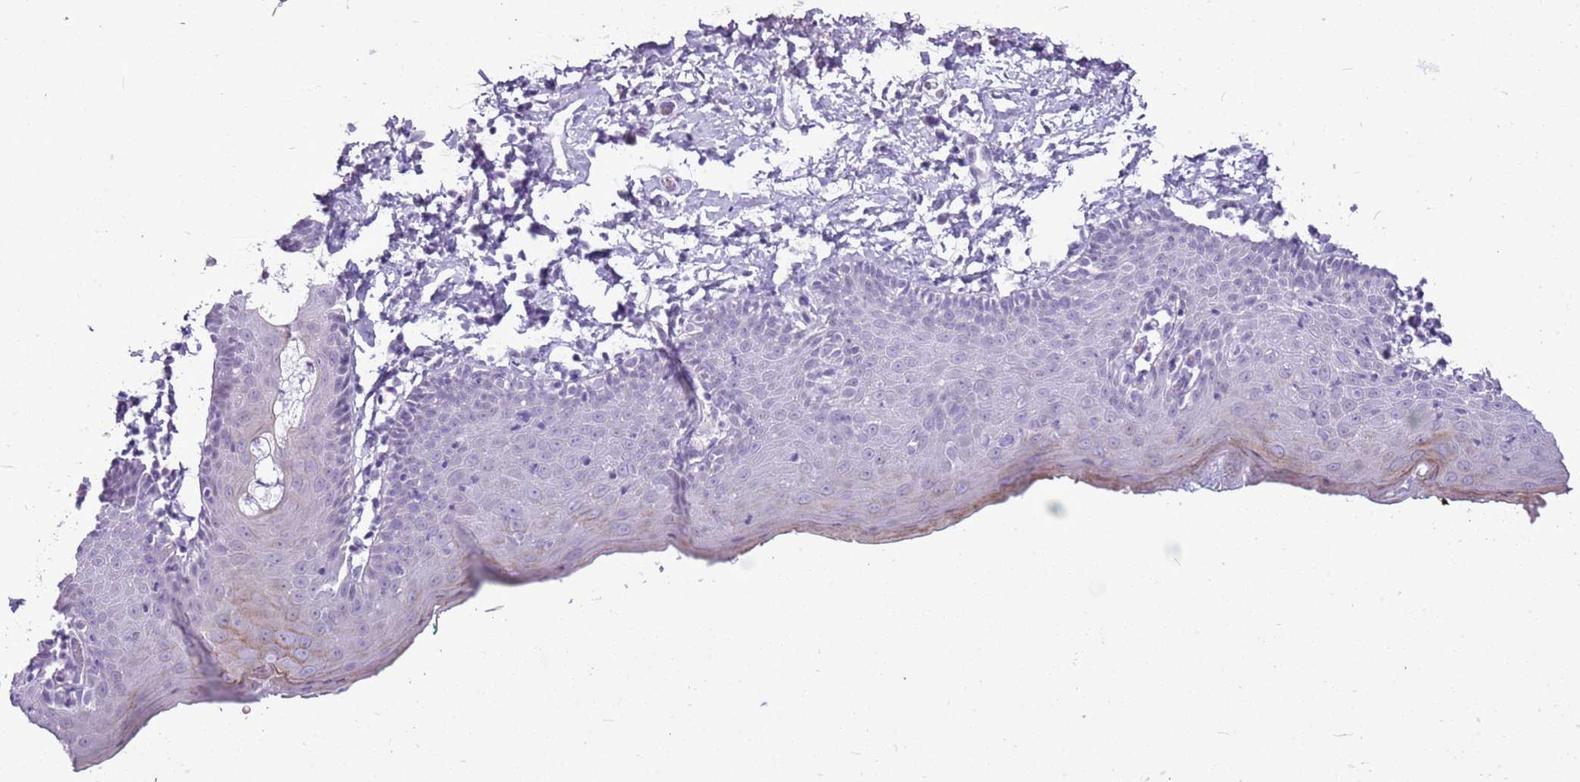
{"staining": {"intensity": "weak", "quantity": "<25%", "location": "cytoplasmic/membranous"}, "tissue": "skin", "cell_type": "Epidermal cells", "image_type": "normal", "snomed": [{"axis": "morphology", "description": "Normal tissue, NOS"}, {"axis": "topography", "description": "Vulva"}], "caption": "A high-resolution image shows immunohistochemistry (IHC) staining of unremarkable skin, which demonstrates no significant expression in epidermal cells.", "gene": "RPL3L", "patient": {"sex": "female", "age": 66}}